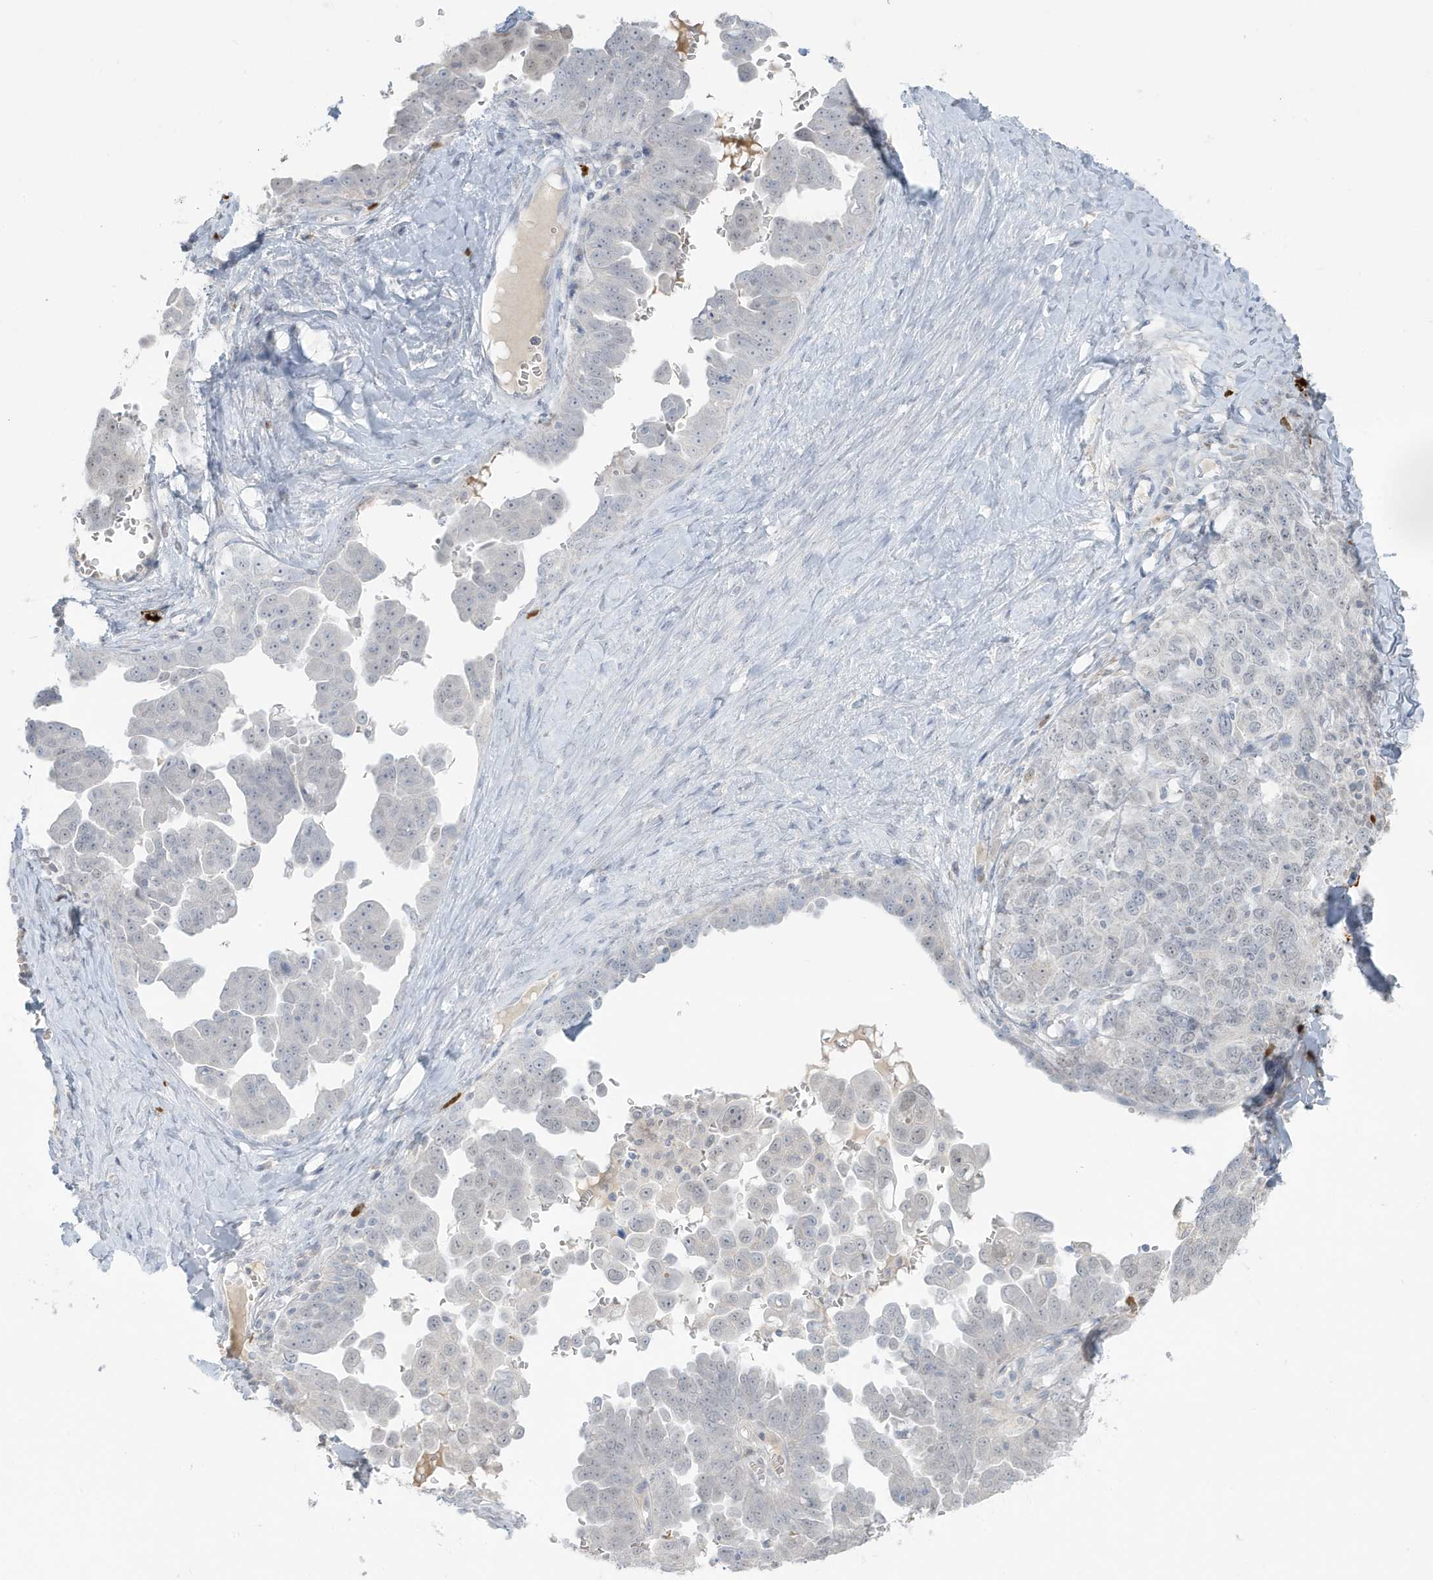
{"staining": {"intensity": "negative", "quantity": "none", "location": "none"}, "tissue": "ovarian cancer", "cell_type": "Tumor cells", "image_type": "cancer", "snomed": [{"axis": "morphology", "description": "Carcinoma, endometroid"}, {"axis": "topography", "description": "Ovary"}], "caption": "Photomicrograph shows no protein positivity in tumor cells of ovarian cancer tissue.", "gene": "HERC6", "patient": {"sex": "female", "age": 62}}